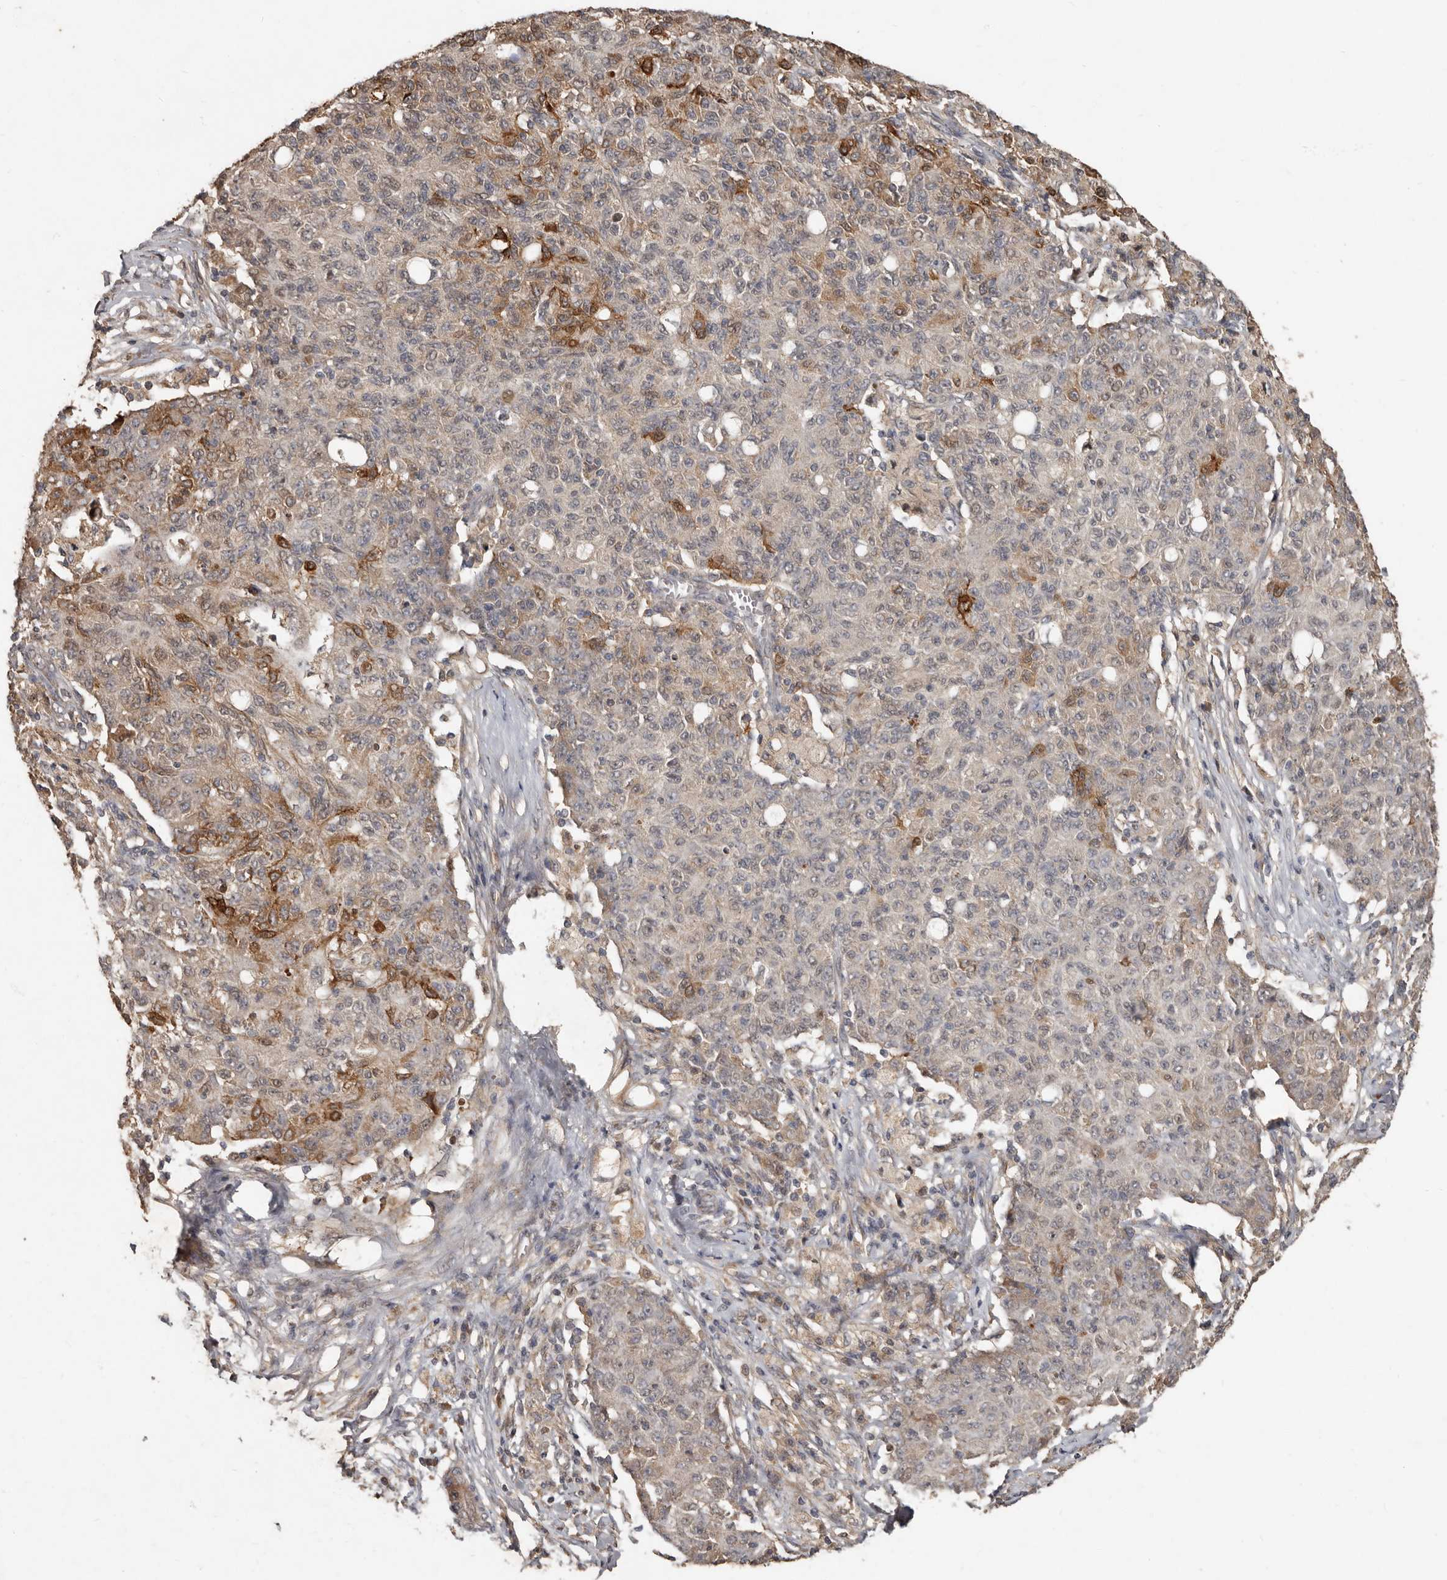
{"staining": {"intensity": "moderate", "quantity": "<25%", "location": "cytoplasmic/membranous"}, "tissue": "ovarian cancer", "cell_type": "Tumor cells", "image_type": "cancer", "snomed": [{"axis": "morphology", "description": "Carcinoma, endometroid"}, {"axis": "topography", "description": "Ovary"}], "caption": "Ovarian endometroid carcinoma tissue demonstrates moderate cytoplasmic/membranous staining in approximately <25% of tumor cells", "gene": "KIF26B", "patient": {"sex": "female", "age": 42}}